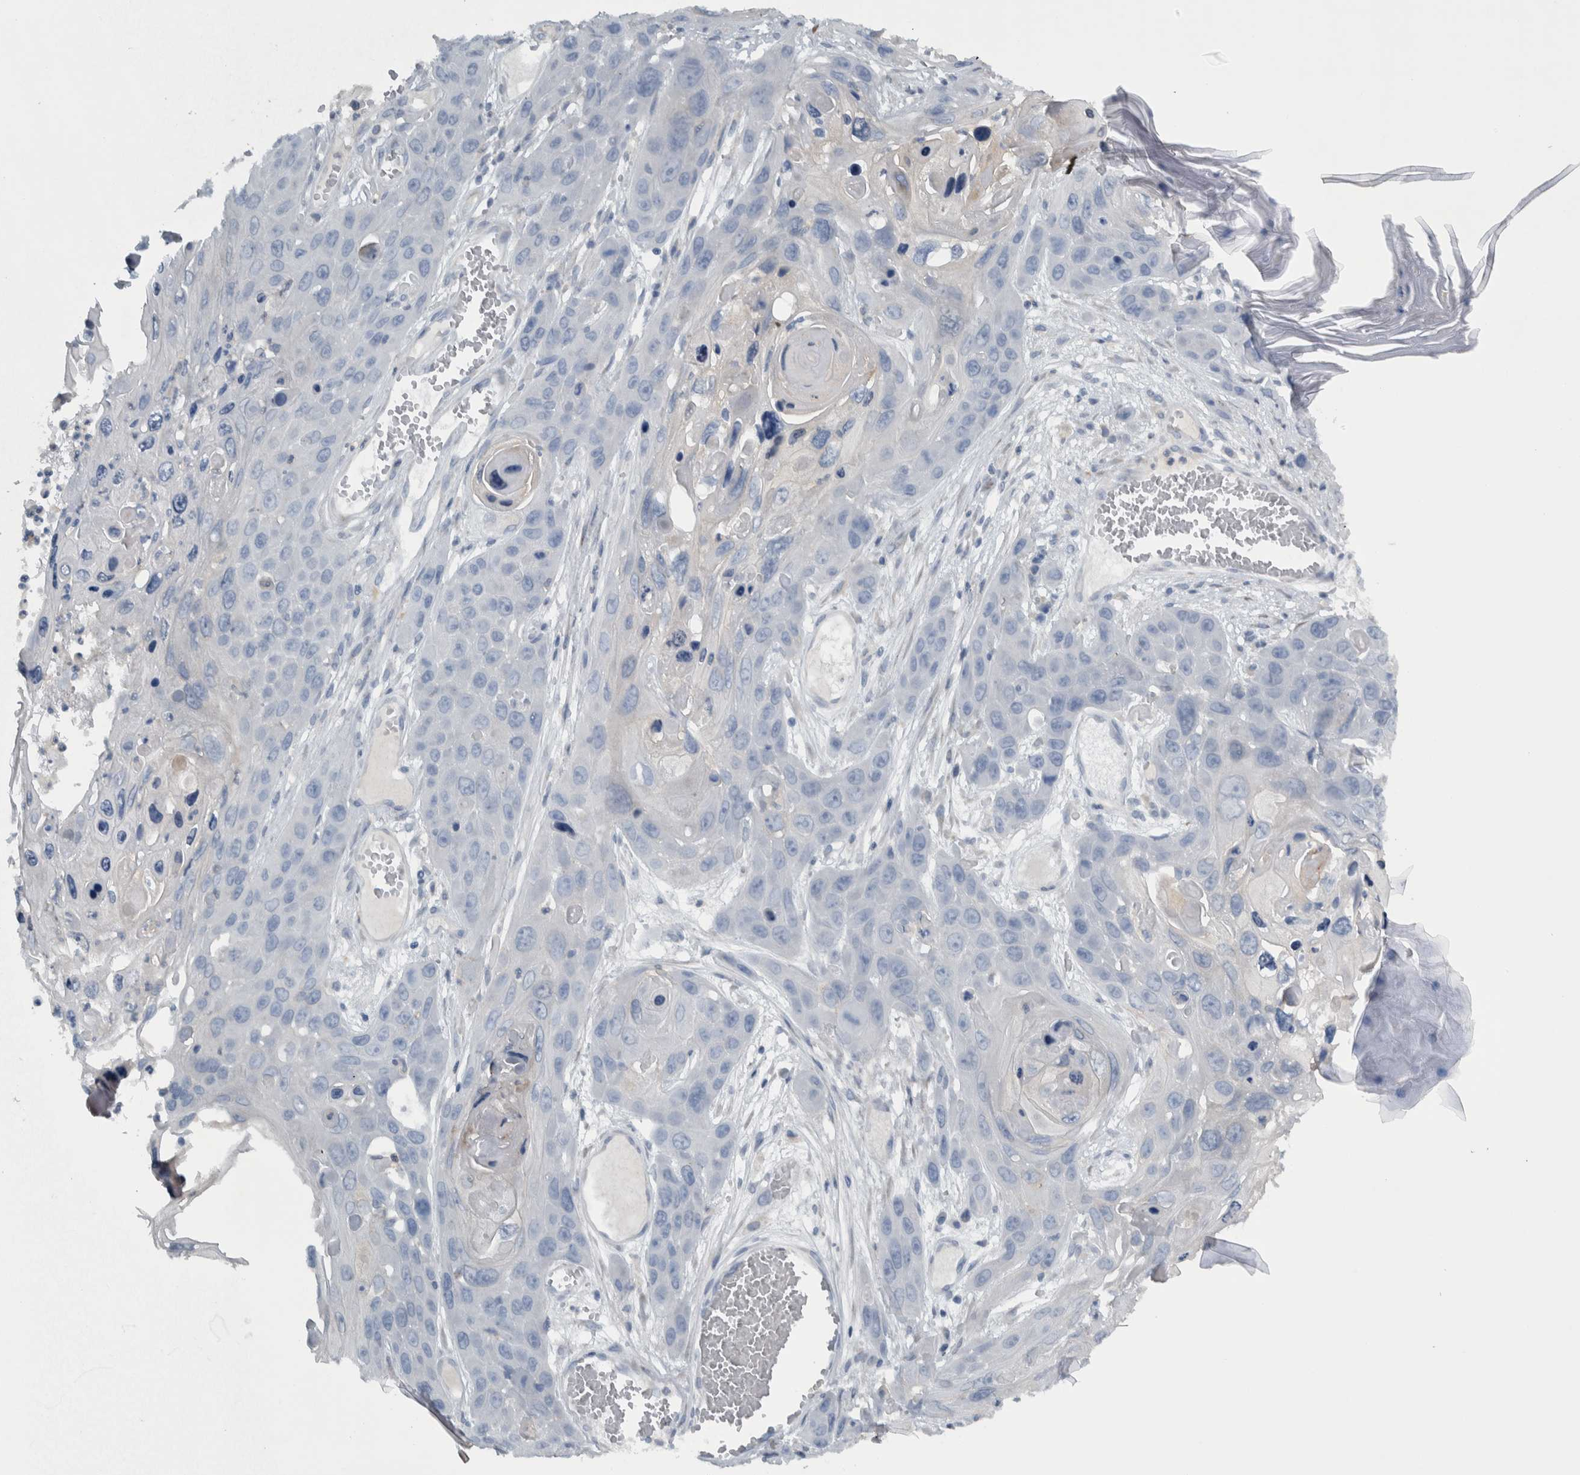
{"staining": {"intensity": "negative", "quantity": "none", "location": "none"}, "tissue": "skin cancer", "cell_type": "Tumor cells", "image_type": "cancer", "snomed": [{"axis": "morphology", "description": "Squamous cell carcinoma, NOS"}, {"axis": "topography", "description": "Skin"}], "caption": "Immunohistochemistry histopathology image of neoplastic tissue: human squamous cell carcinoma (skin) stained with DAB (3,3'-diaminobenzidine) reveals no significant protein staining in tumor cells. (IHC, brightfield microscopy, high magnification).", "gene": "NT5C2", "patient": {"sex": "male", "age": 55}}